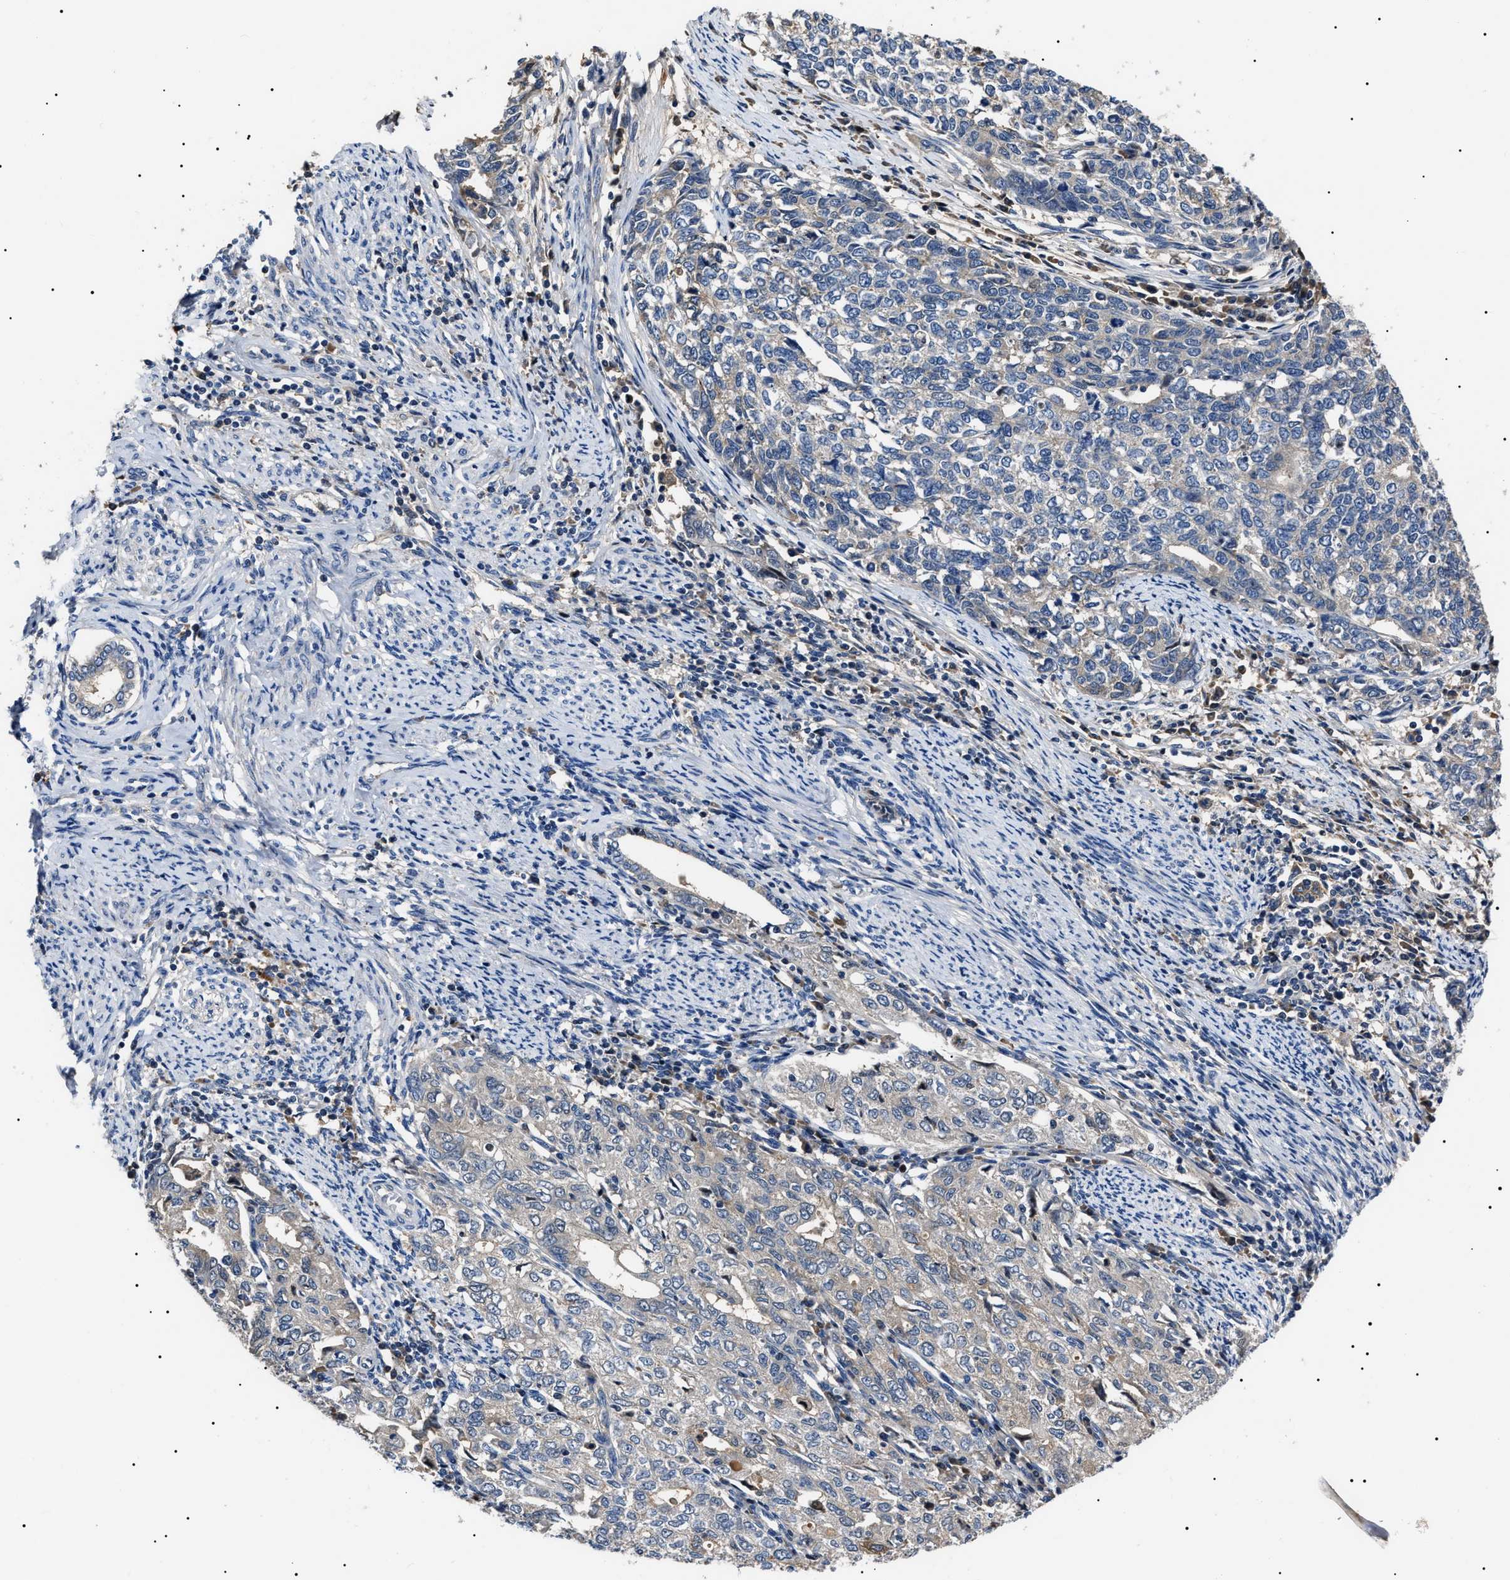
{"staining": {"intensity": "negative", "quantity": "none", "location": "none"}, "tissue": "cervical cancer", "cell_type": "Tumor cells", "image_type": "cancer", "snomed": [{"axis": "morphology", "description": "Squamous cell carcinoma, NOS"}, {"axis": "topography", "description": "Cervix"}], "caption": "An immunohistochemistry micrograph of cervical cancer (squamous cell carcinoma) is shown. There is no staining in tumor cells of cervical cancer (squamous cell carcinoma).", "gene": "IFT81", "patient": {"sex": "female", "age": 63}}